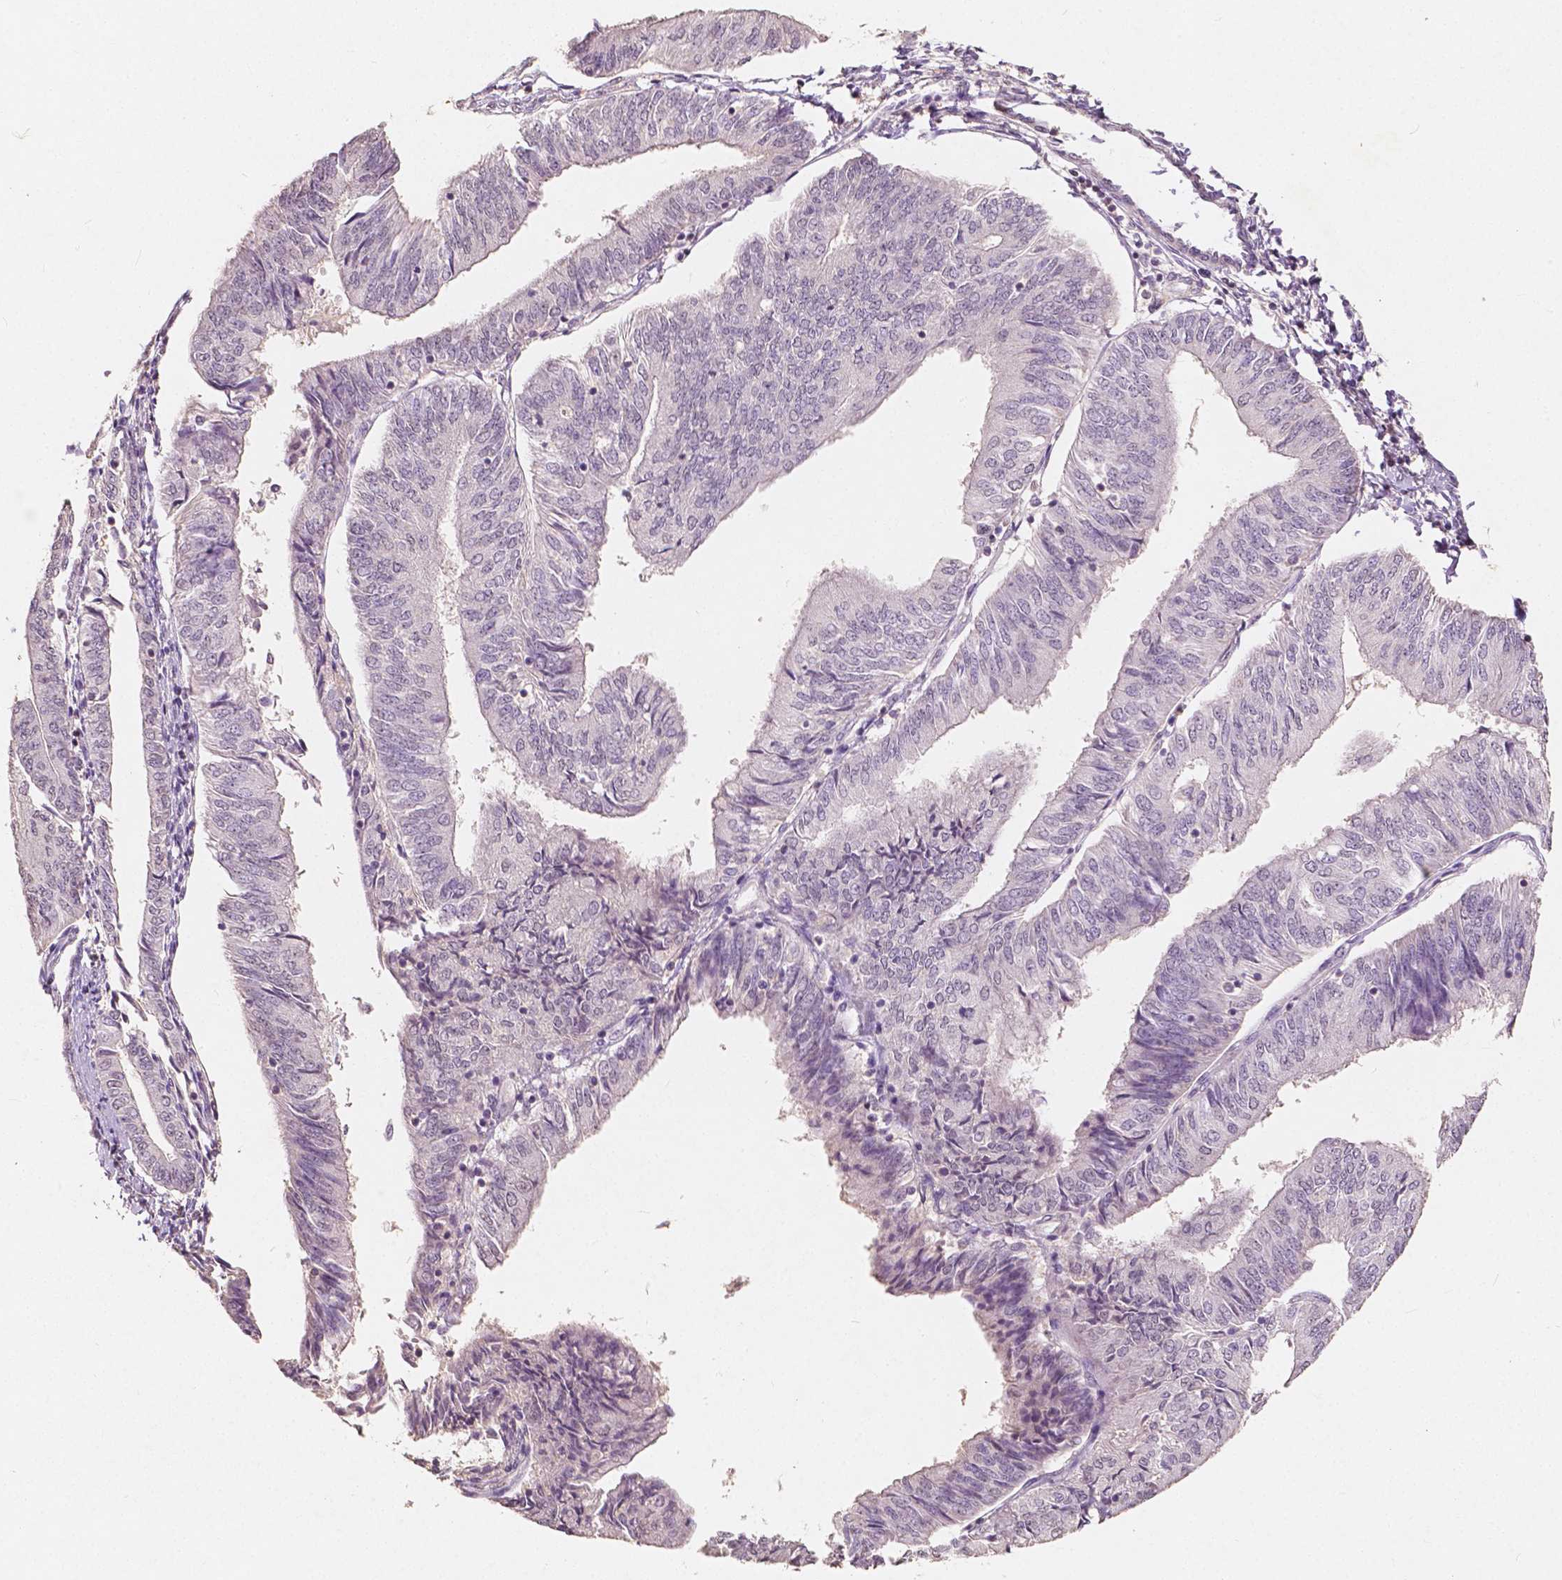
{"staining": {"intensity": "negative", "quantity": "none", "location": "none"}, "tissue": "endometrial cancer", "cell_type": "Tumor cells", "image_type": "cancer", "snomed": [{"axis": "morphology", "description": "Adenocarcinoma, NOS"}, {"axis": "topography", "description": "Endometrium"}], "caption": "There is no significant expression in tumor cells of endometrial cancer (adenocarcinoma).", "gene": "SOX15", "patient": {"sex": "female", "age": 58}}